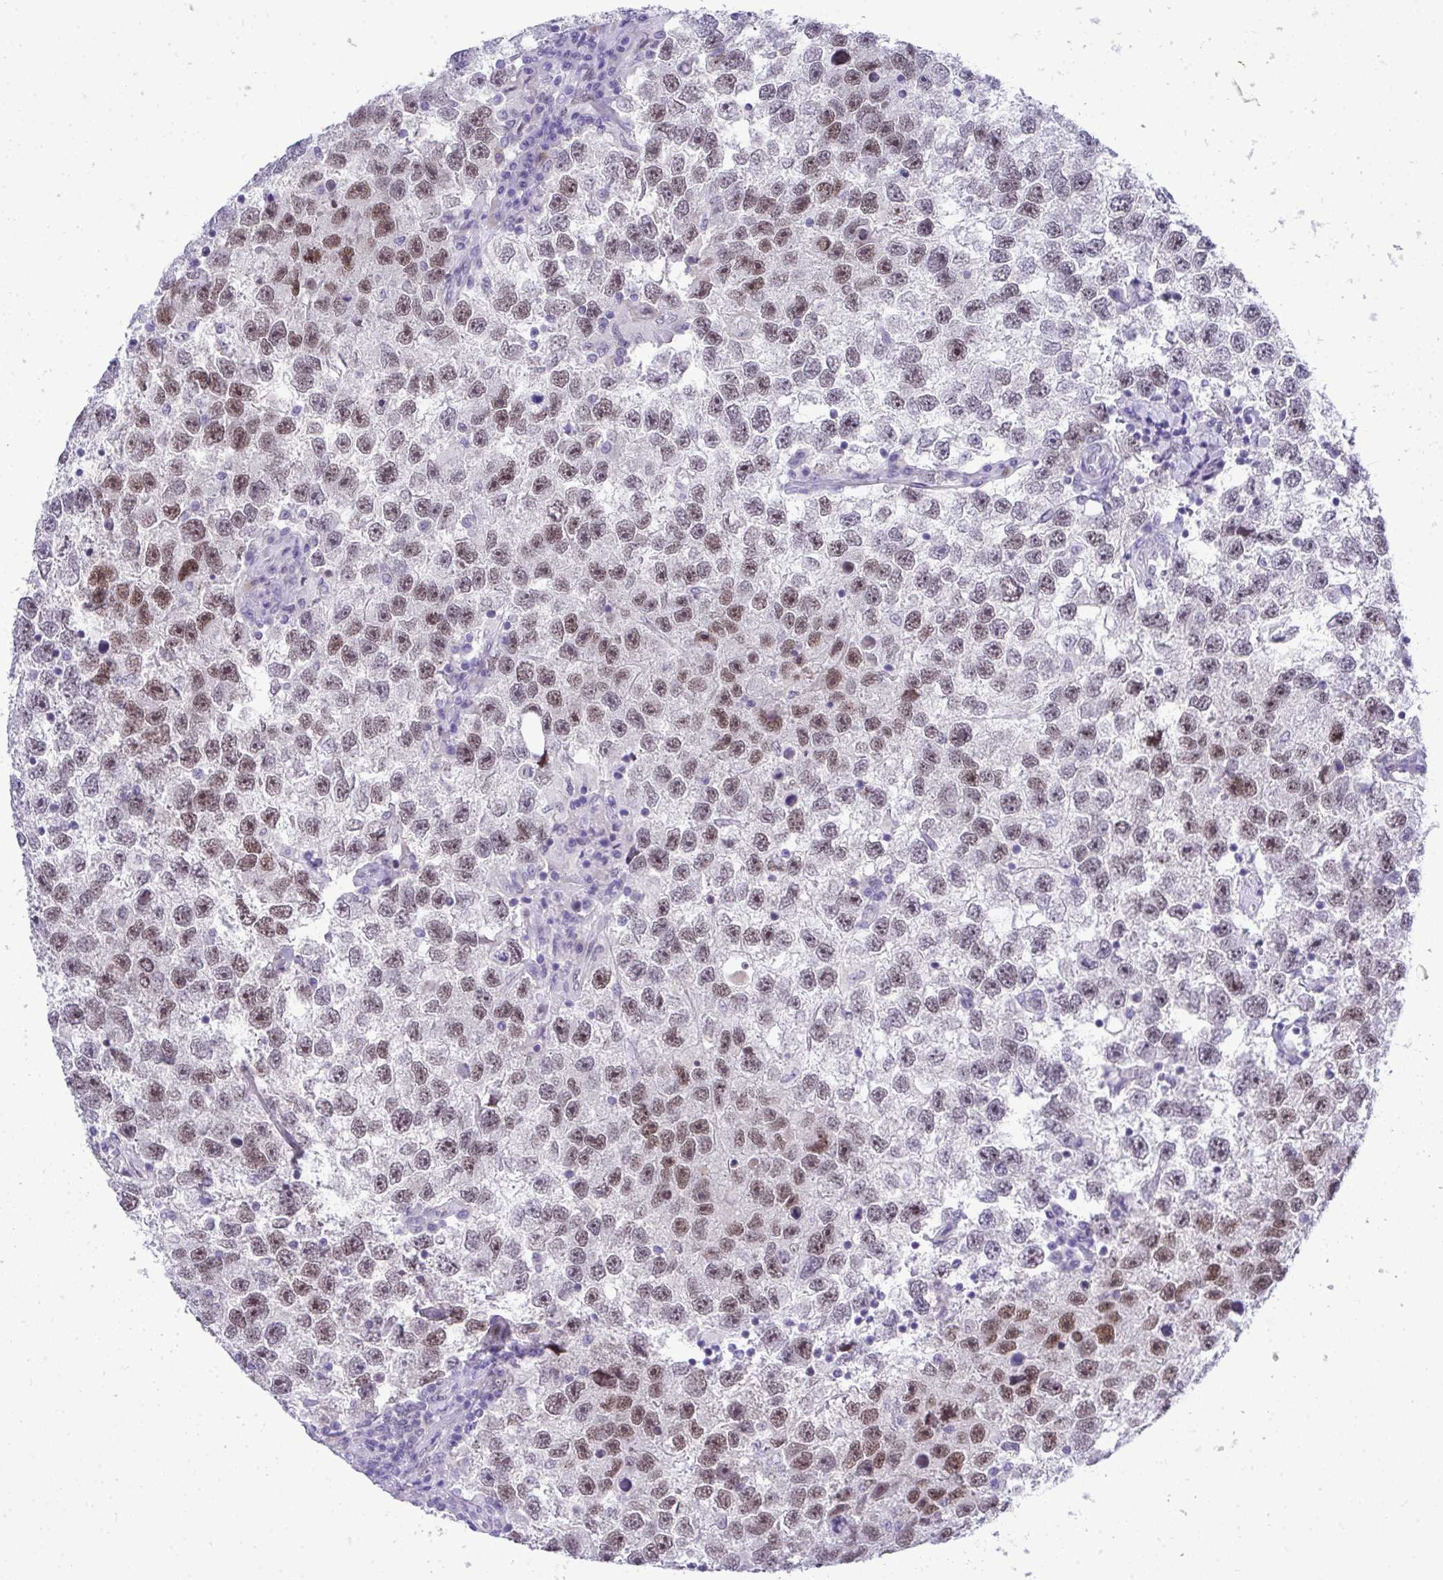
{"staining": {"intensity": "moderate", "quantity": "25%-75%", "location": "nuclear"}, "tissue": "testis cancer", "cell_type": "Tumor cells", "image_type": "cancer", "snomed": [{"axis": "morphology", "description": "Seminoma, NOS"}, {"axis": "topography", "description": "Testis"}], "caption": "Immunohistochemistry of testis seminoma demonstrates medium levels of moderate nuclear staining in about 25%-75% of tumor cells.", "gene": "TEAD4", "patient": {"sex": "male", "age": 26}}